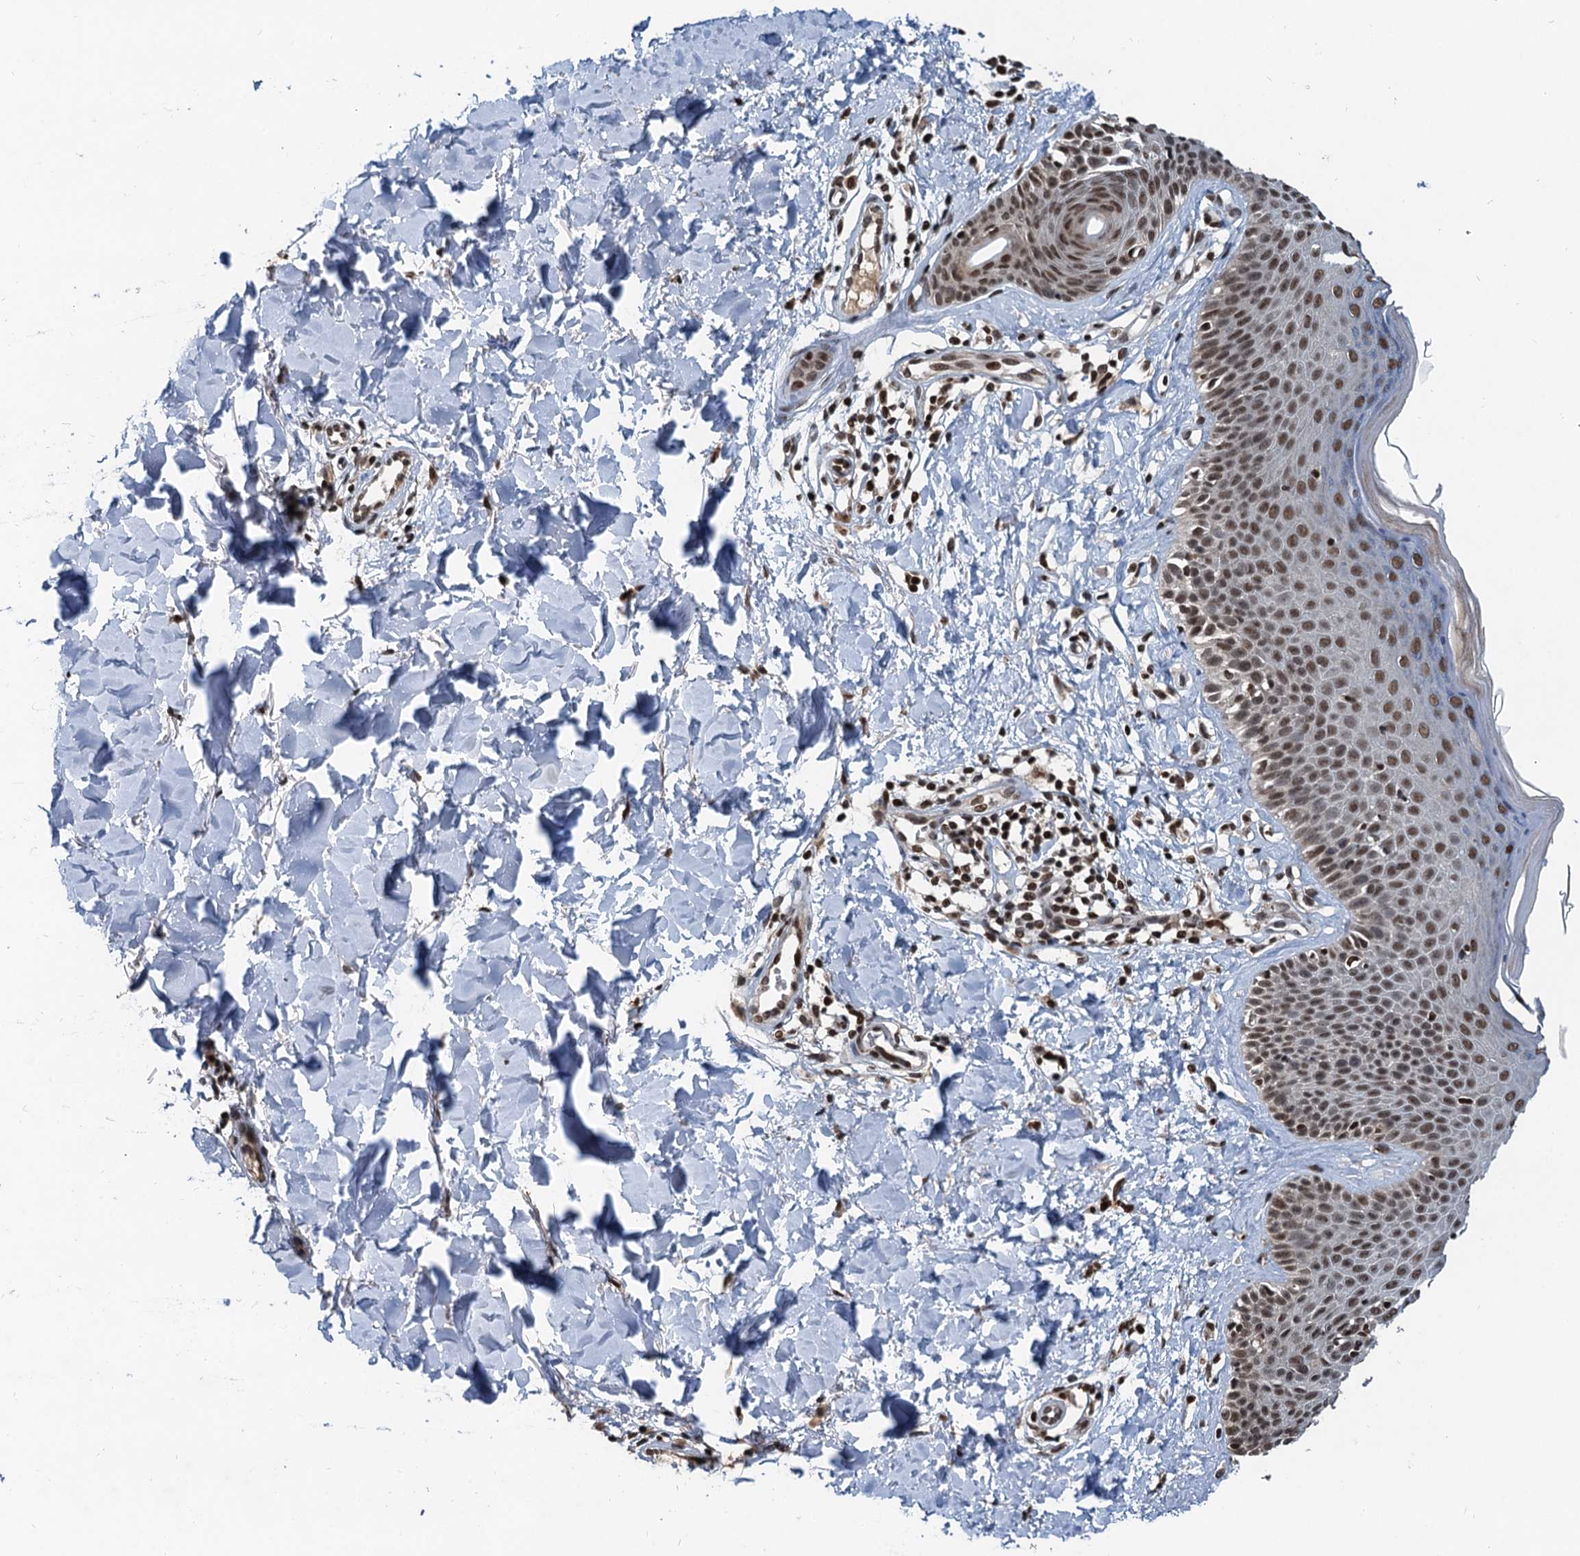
{"staining": {"intensity": "moderate", "quantity": ">75%", "location": "nuclear"}, "tissue": "skin", "cell_type": "Fibroblasts", "image_type": "normal", "snomed": [{"axis": "morphology", "description": "Normal tissue, NOS"}, {"axis": "topography", "description": "Skin"}], "caption": "Immunohistochemical staining of unremarkable human skin shows medium levels of moderate nuclear positivity in approximately >75% of fibroblasts. The protein is shown in brown color, while the nuclei are stained blue.", "gene": "FAM217B", "patient": {"sex": "male", "age": 52}}